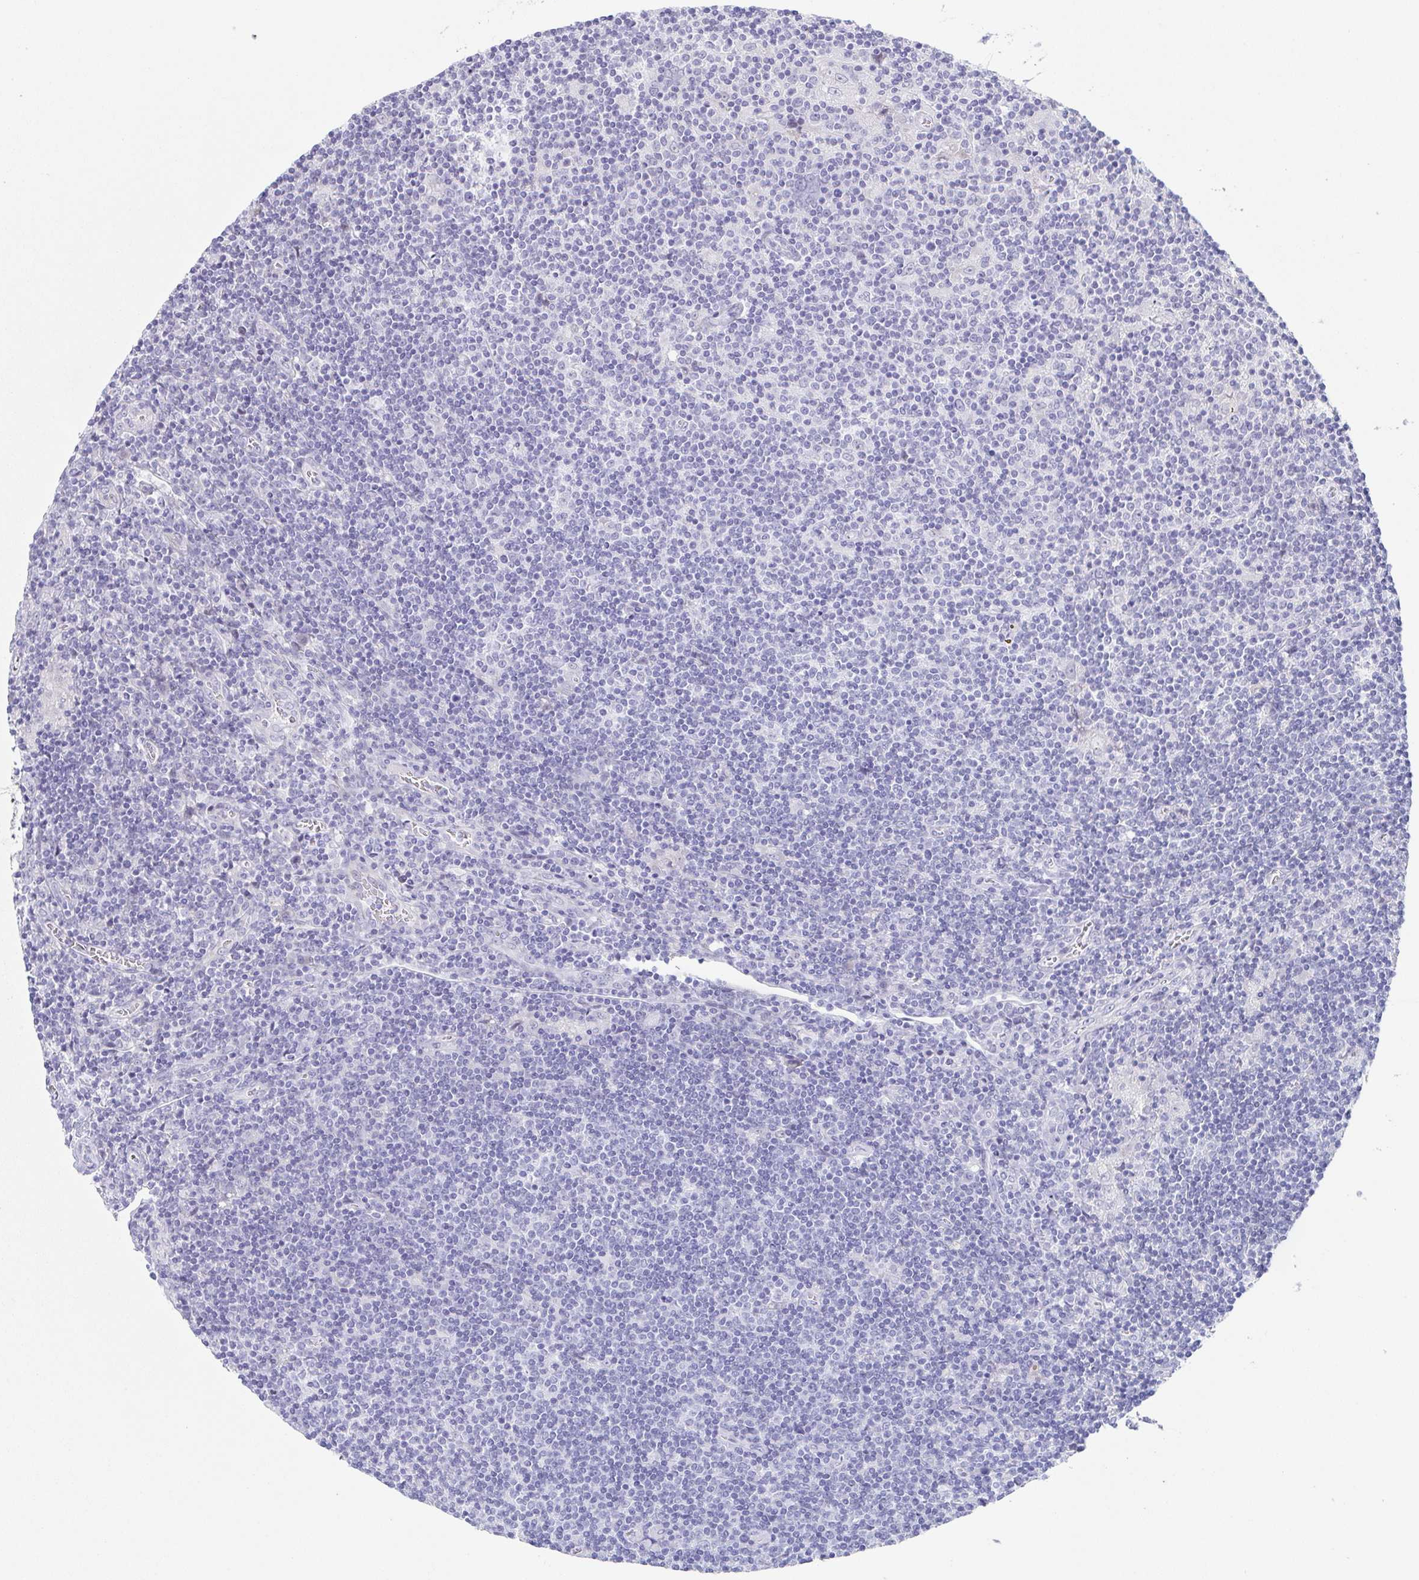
{"staining": {"intensity": "negative", "quantity": "none", "location": "none"}, "tissue": "lymphoma", "cell_type": "Tumor cells", "image_type": "cancer", "snomed": [{"axis": "morphology", "description": "Hodgkin's disease, NOS"}, {"axis": "topography", "description": "Lymph node"}], "caption": "High power microscopy micrograph of an immunohistochemistry image of Hodgkin's disease, revealing no significant positivity in tumor cells. Nuclei are stained in blue.", "gene": "TEX19", "patient": {"sex": "male", "age": 40}}